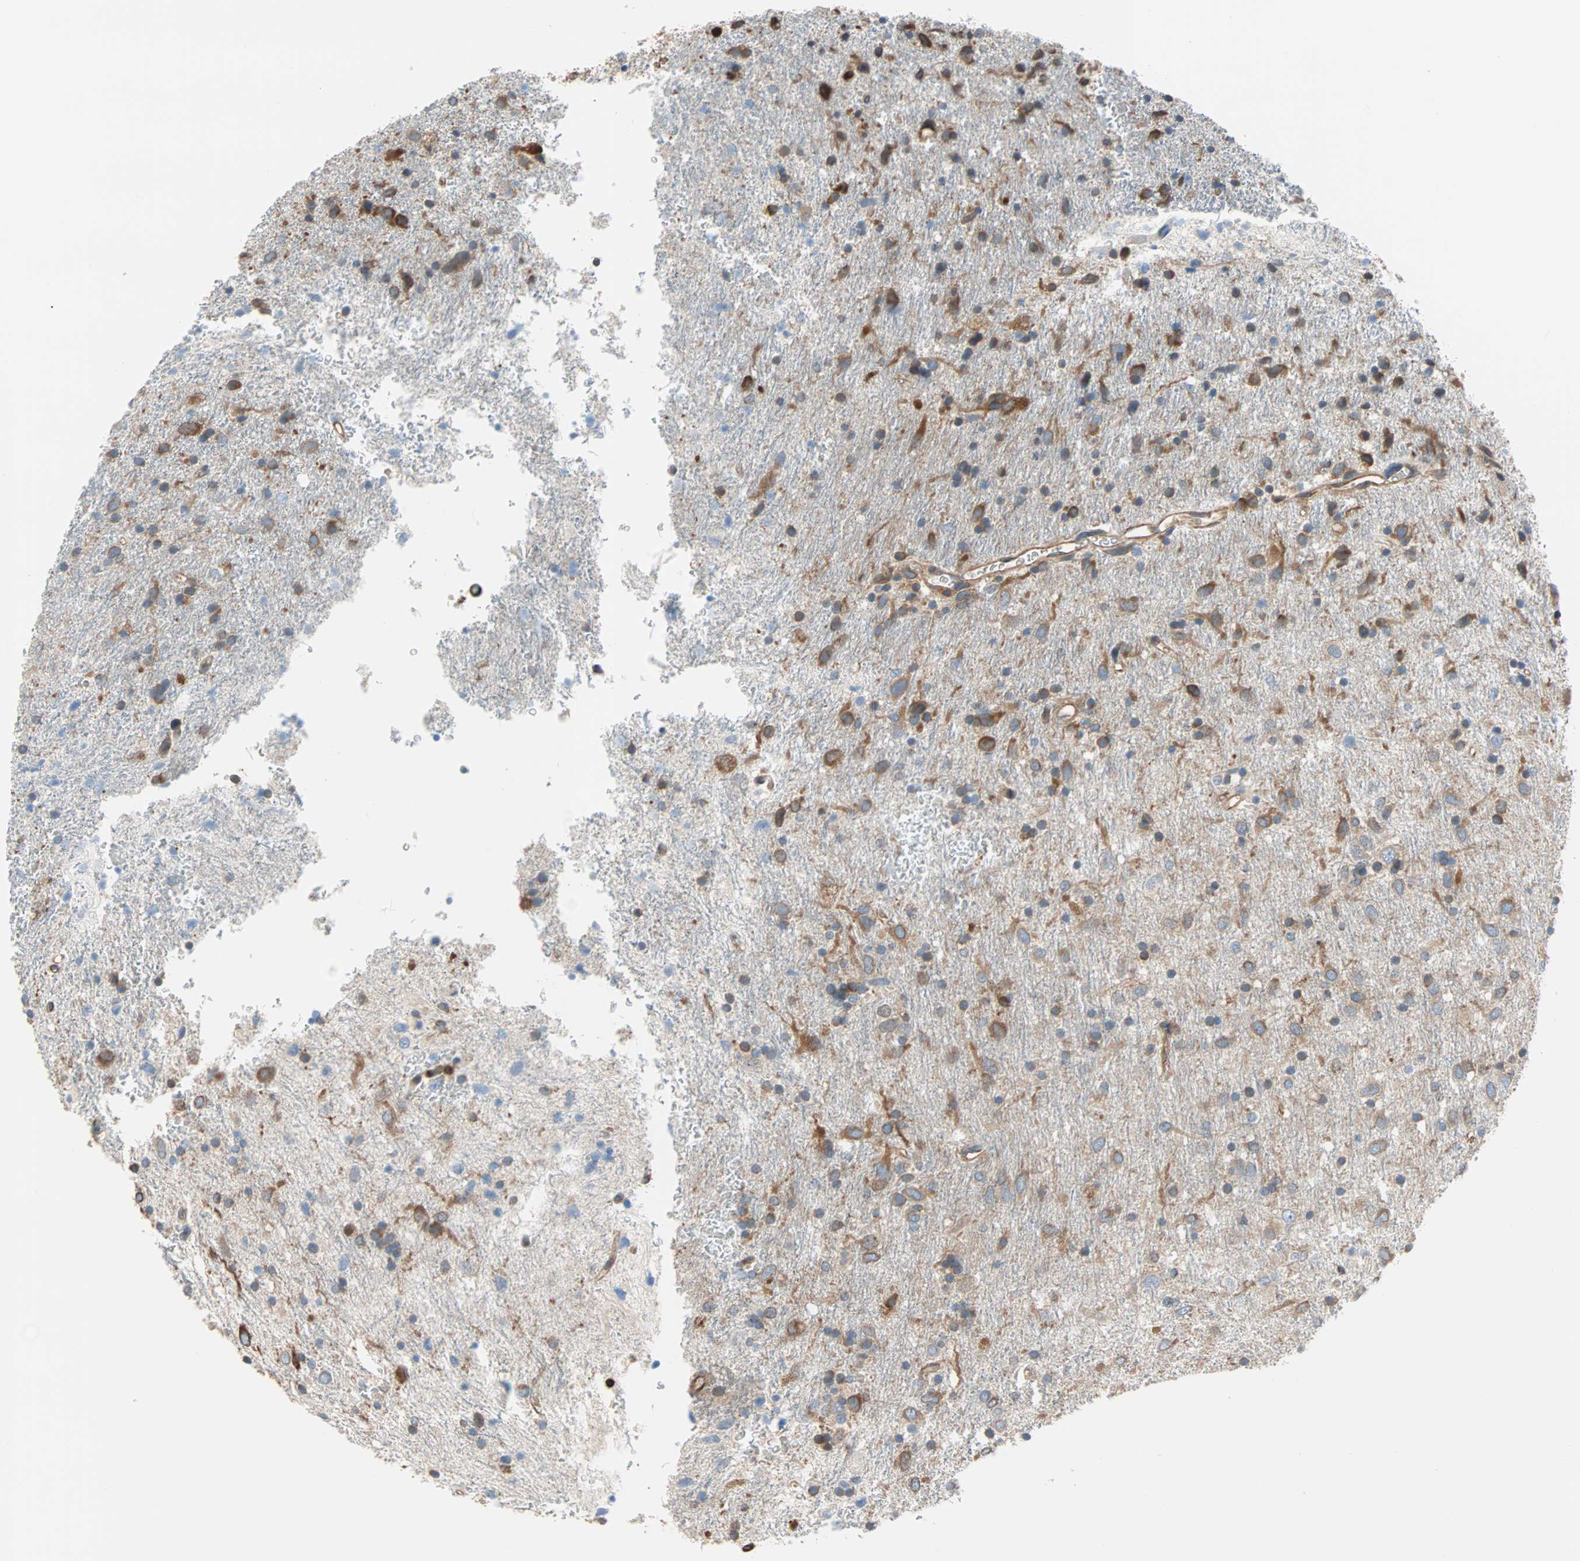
{"staining": {"intensity": "moderate", "quantity": "25%-75%", "location": "cytoplasmic/membranous"}, "tissue": "glioma", "cell_type": "Tumor cells", "image_type": "cancer", "snomed": [{"axis": "morphology", "description": "Glioma, malignant, Low grade"}, {"axis": "topography", "description": "Brain"}], "caption": "IHC of human malignant glioma (low-grade) demonstrates medium levels of moderate cytoplasmic/membranous staining in about 25%-75% of tumor cells.", "gene": "EEF2", "patient": {"sex": "male", "age": 77}}